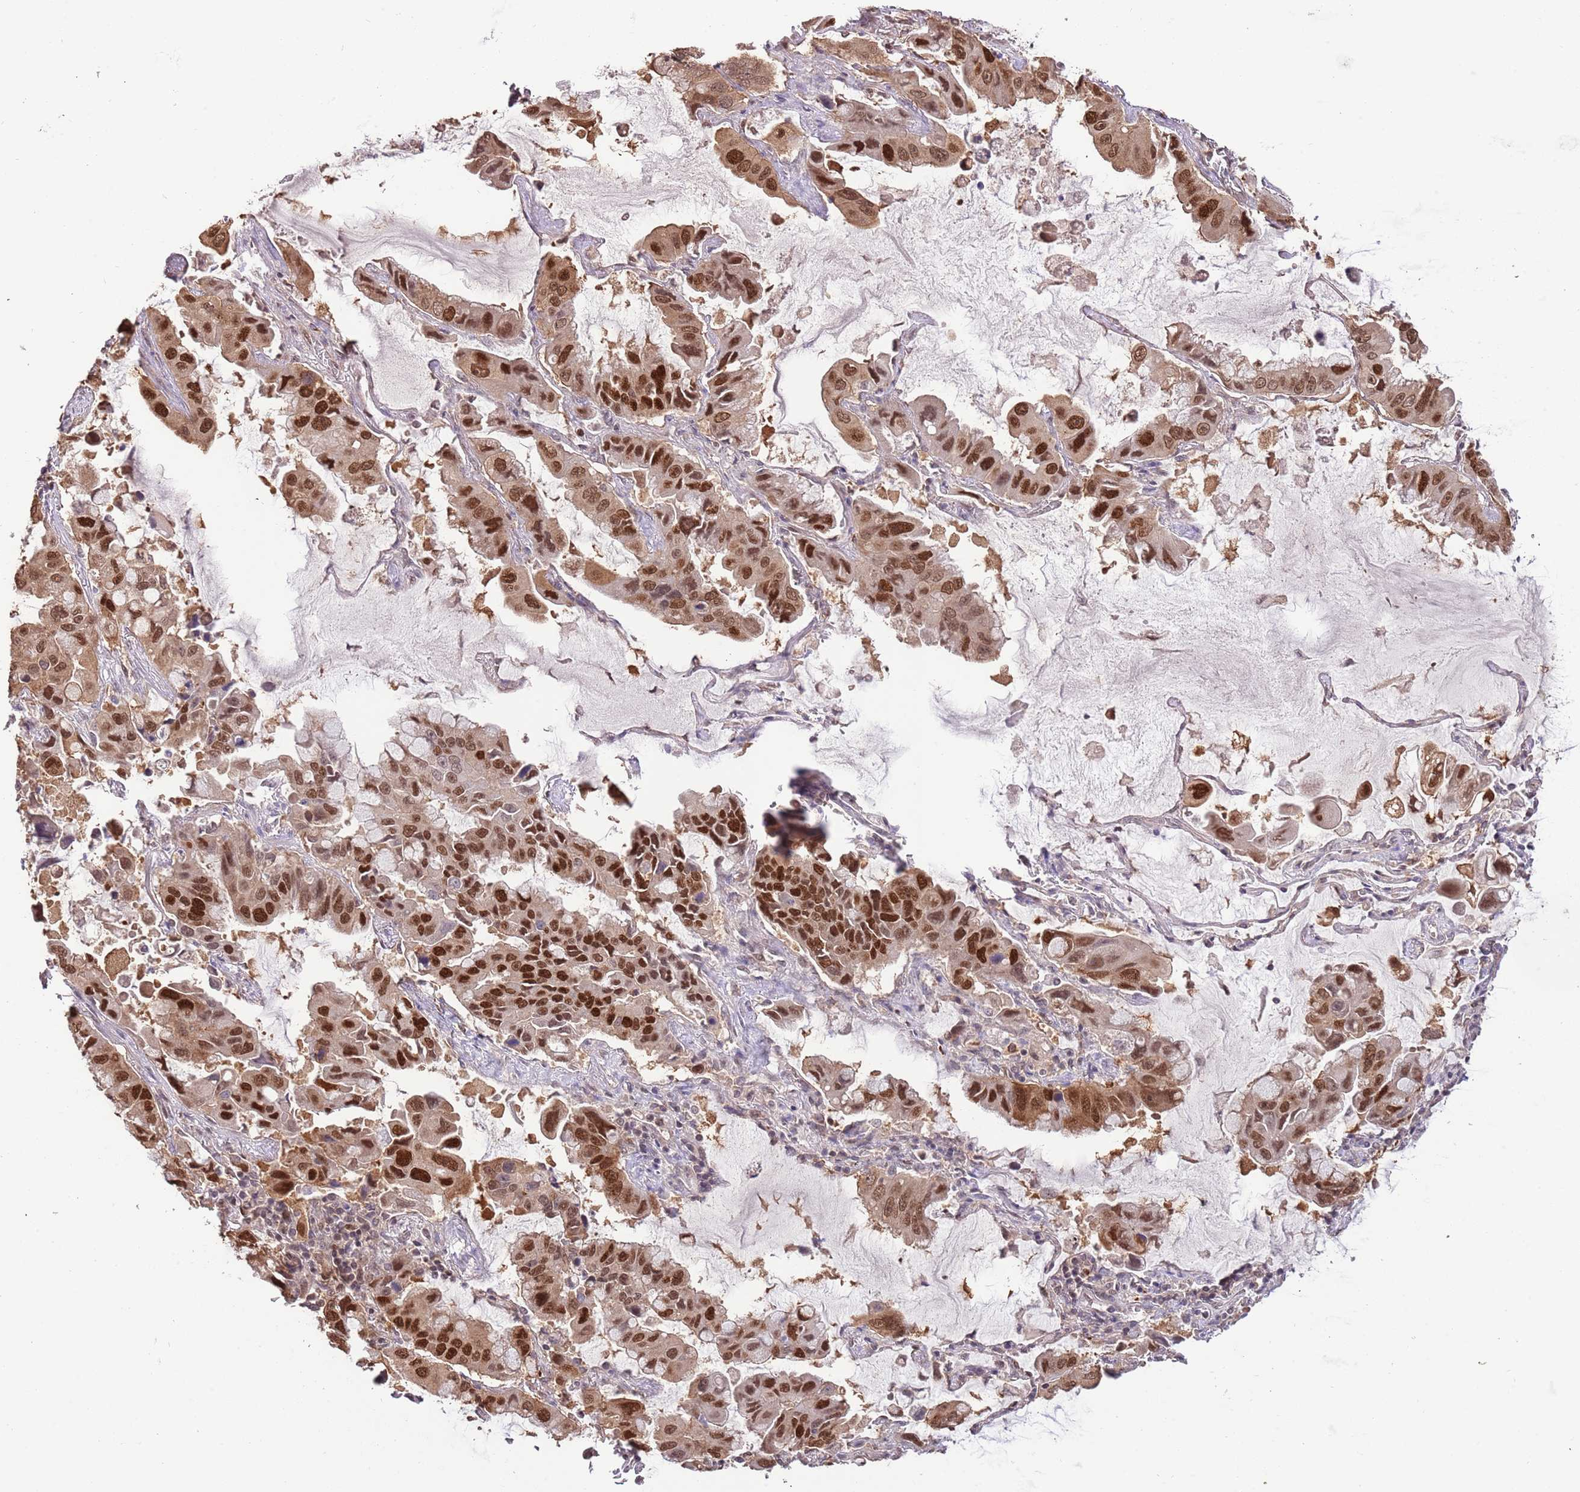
{"staining": {"intensity": "strong", "quantity": "25%-75%", "location": "cytoplasmic/membranous,nuclear"}, "tissue": "lung cancer", "cell_type": "Tumor cells", "image_type": "cancer", "snomed": [{"axis": "morphology", "description": "Adenocarcinoma, NOS"}, {"axis": "topography", "description": "Lung"}], "caption": "Immunohistochemical staining of human lung cancer (adenocarcinoma) reveals high levels of strong cytoplasmic/membranous and nuclear protein positivity in approximately 25%-75% of tumor cells.", "gene": "RIF1", "patient": {"sex": "male", "age": 64}}